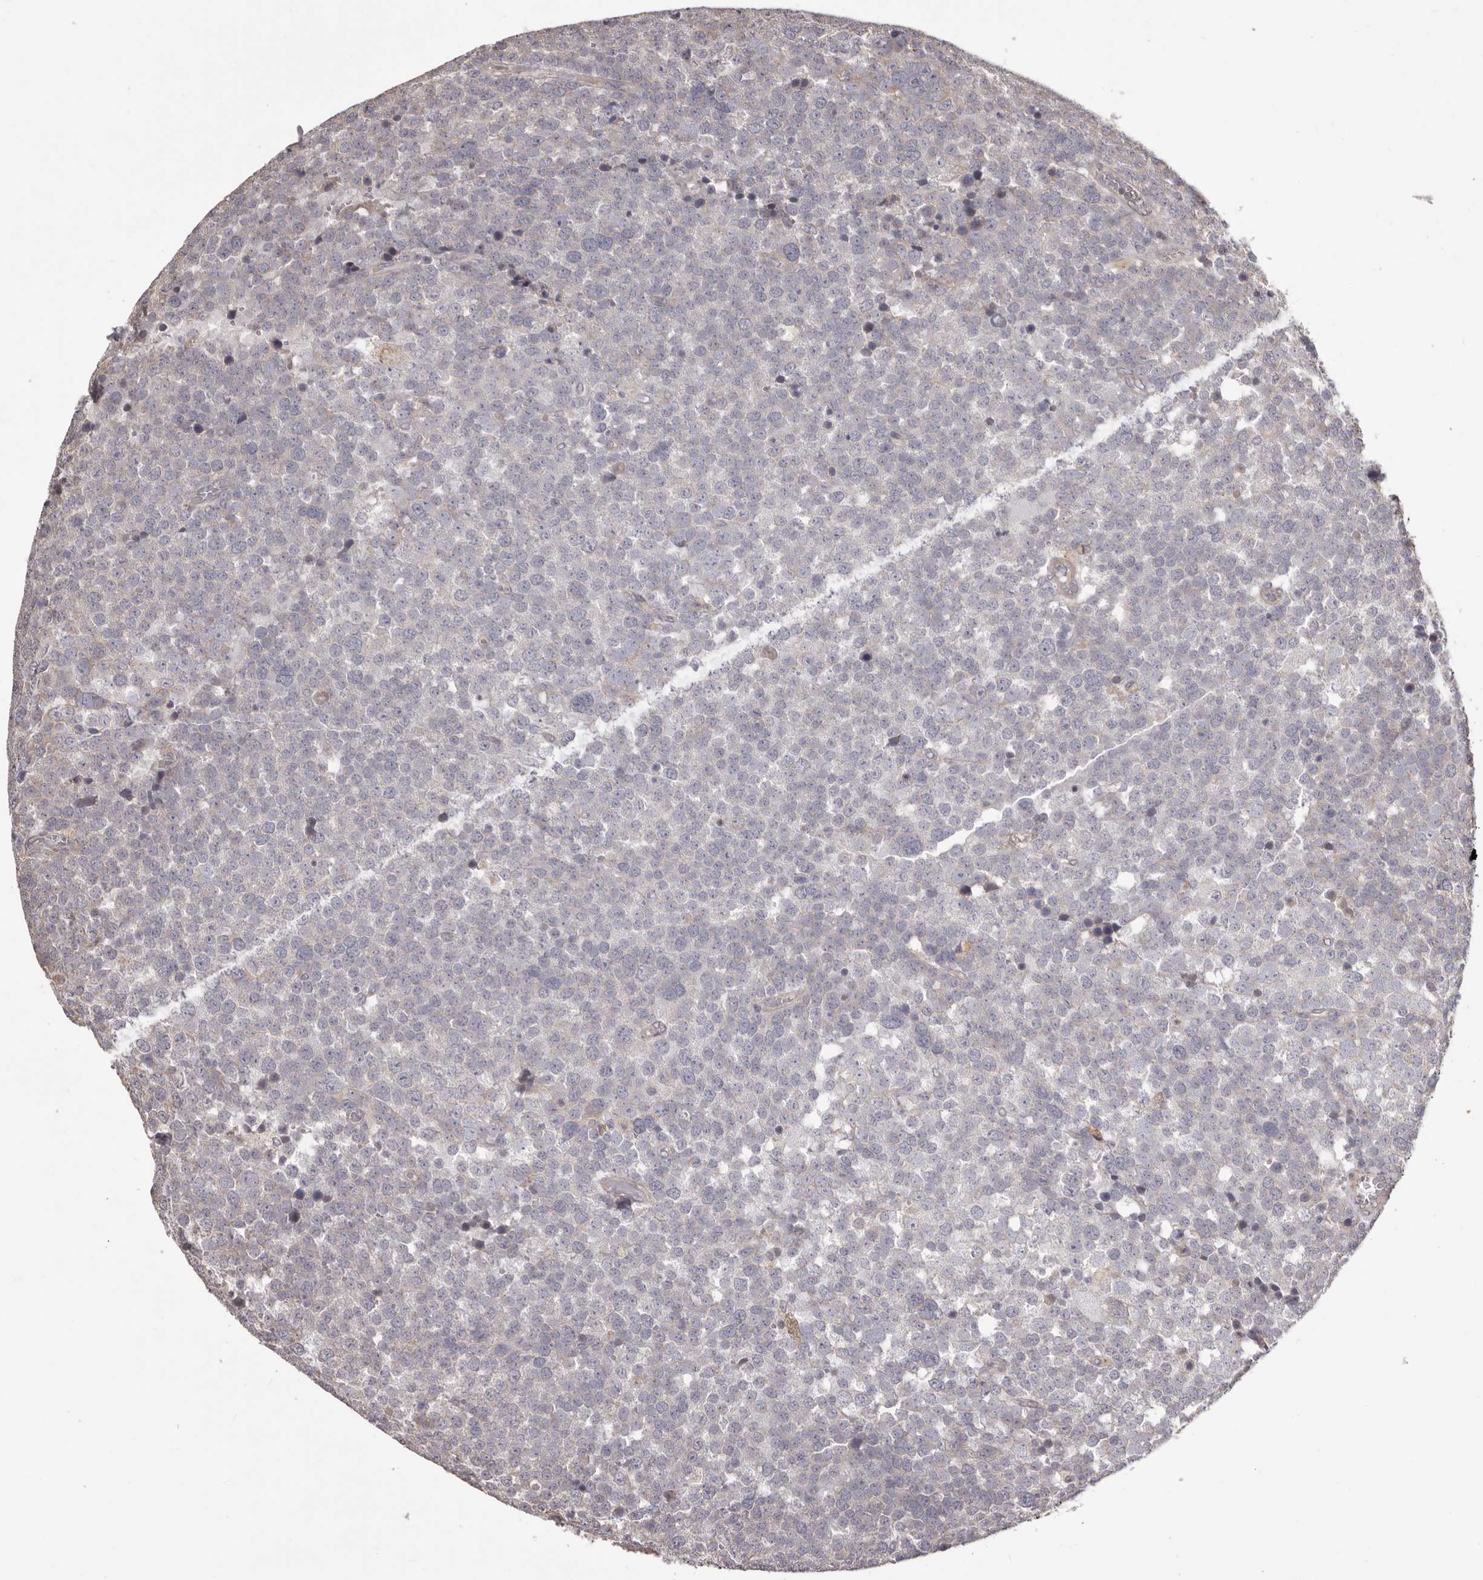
{"staining": {"intensity": "negative", "quantity": "none", "location": "none"}, "tissue": "testis cancer", "cell_type": "Tumor cells", "image_type": "cancer", "snomed": [{"axis": "morphology", "description": "Seminoma, NOS"}, {"axis": "topography", "description": "Testis"}], "caption": "High power microscopy histopathology image of an immunohistochemistry (IHC) image of seminoma (testis), revealing no significant staining in tumor cells. The staining was performed using DAB (3,3'-diaminobenzidine) to visualize the protein expression in brown, while the nuclei were stained in blue with hematoxylin (Magnification: 20x).", "gene": "HRH1", "patient": {"sex": "male", "age": 71}}